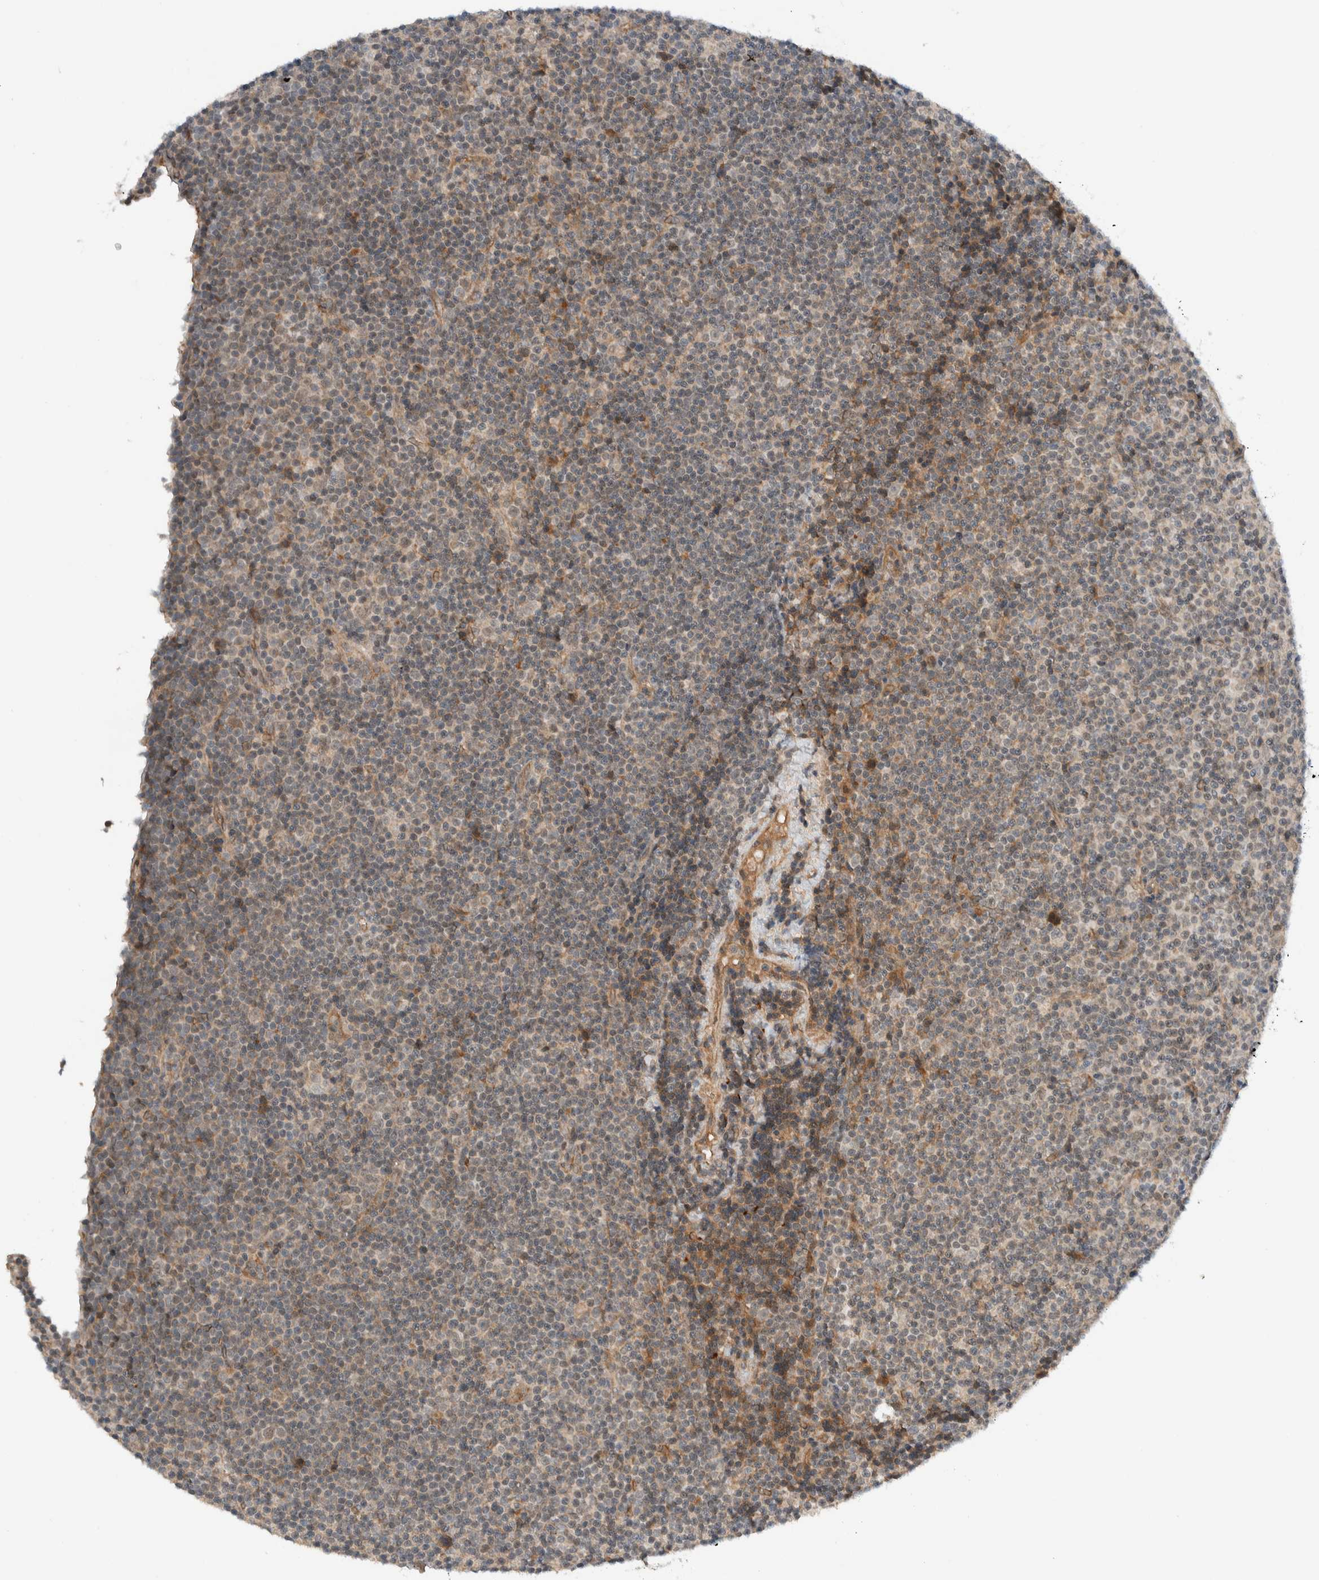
{"staining": {"intensity": "negative", "quantity": "none", "location": "none"}, "tissue": "lymphoma", "cell_type": "Tumor cells", "image_type": "cancer", "snomed": [{"axis": "morphology", "description": "Malignant lymphoma, non-Hodgkin's type, Low grade"}, {"axis": "topography", "description": "Lymph node"}], "caption": "Immunohistochemistry of human lymphoma demonstrates no positivity in tumor cells. (DAB IHC, high magnification).", "gene": "ARMC7", "patient": {"sex": "female", "age": 67}}